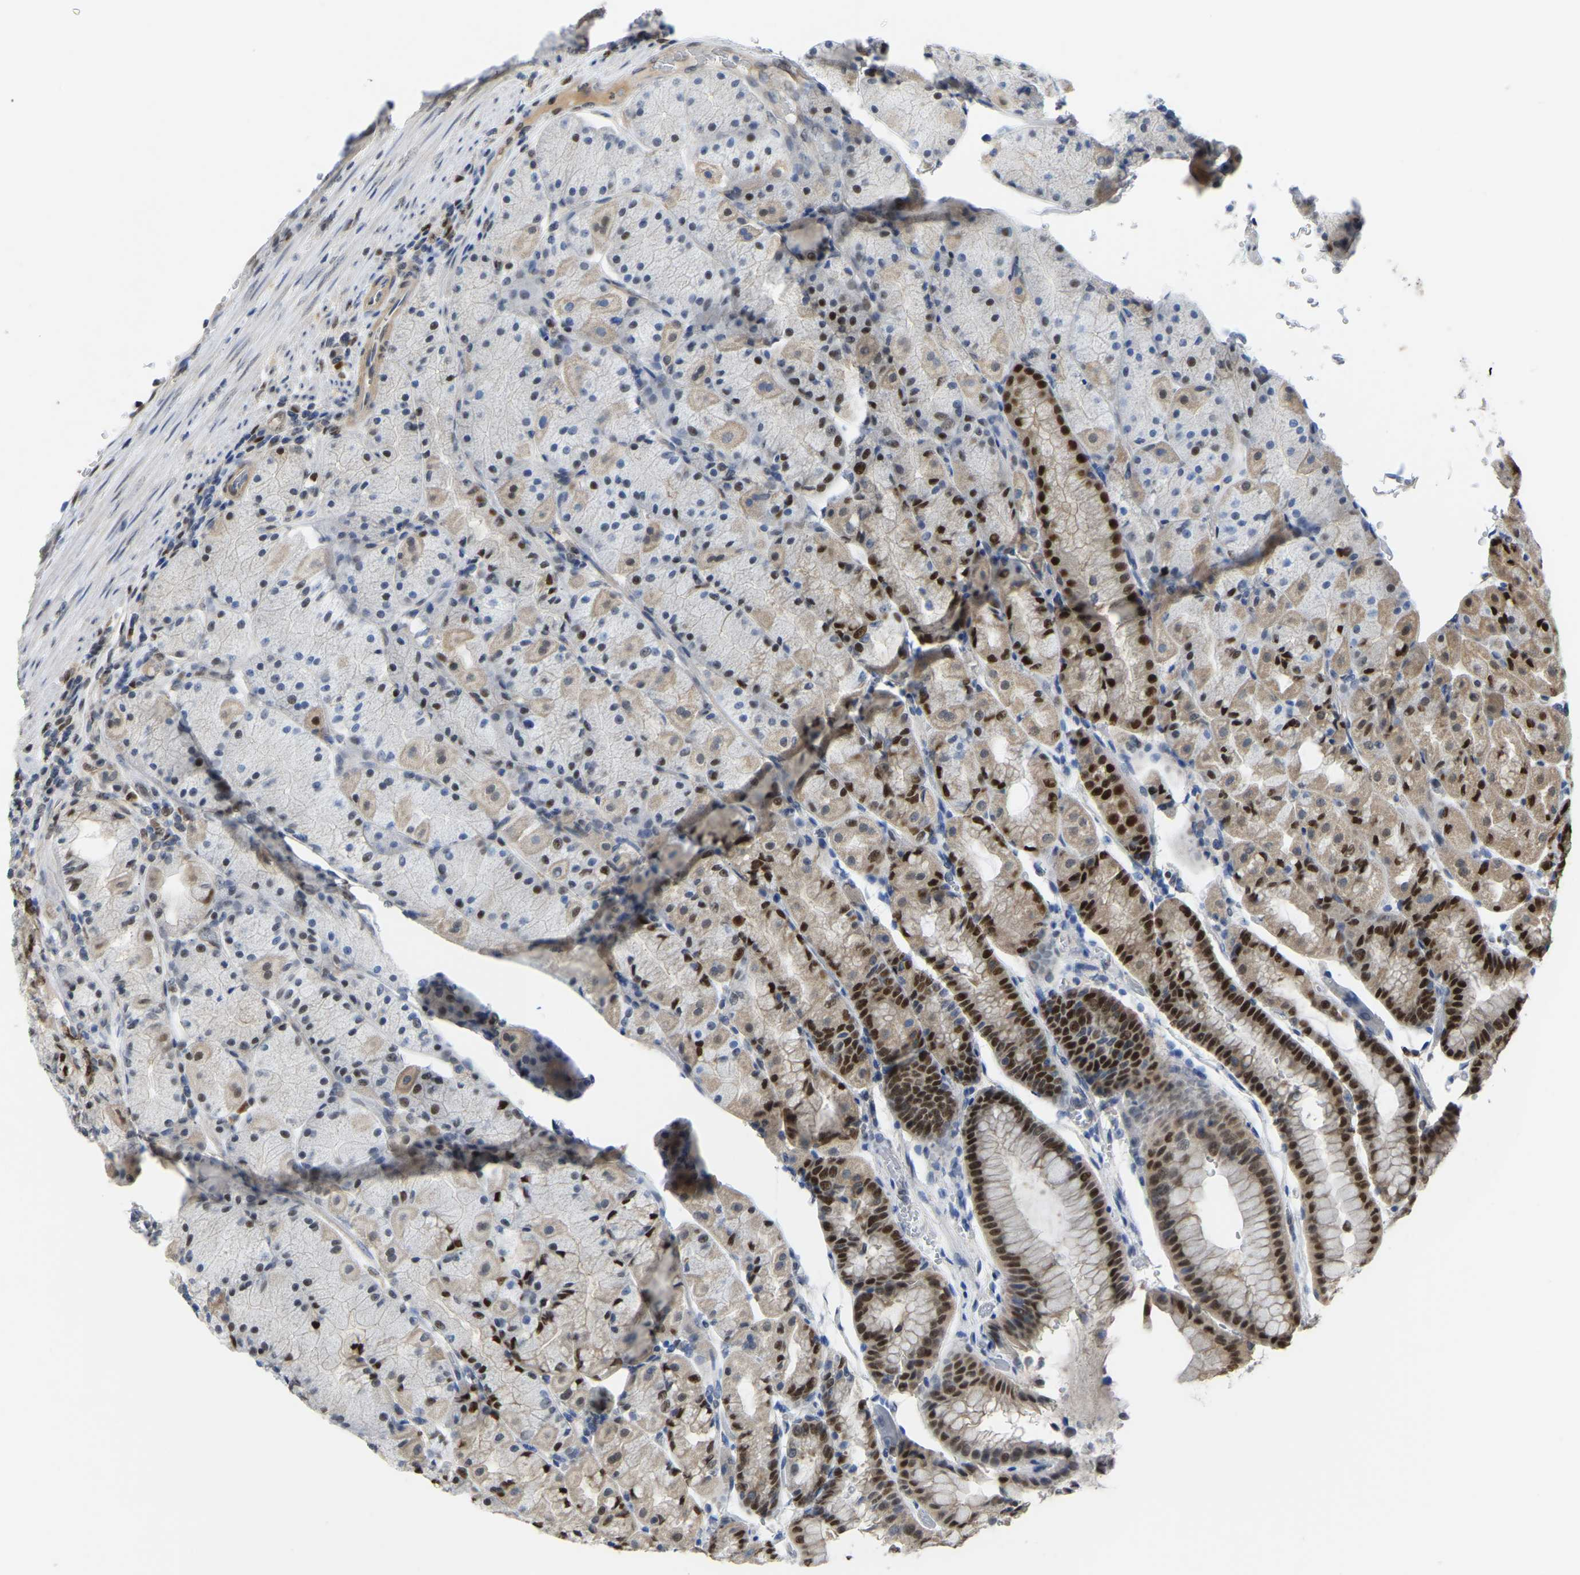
{"staining": {"intensity": "strong", "quantity": "25%-75%", "location": "nuclear"}, "tissue": "stomach", "cell_type": "Glandular cells", "image_type": "normal", "snomed": [{"axis": "morphology", "description": "Normal tissue, NOS"}, {"axis": "morphology", "description": "Carcinoid, malignant, NOS"}, {"axis": "topography", "description": "Stomach, upper"}], "caption": "This image displays immunohistochemistry (IHC) staining of unremarkable human stomach, with high strong nuclear staining in about 25%-75% of glandular cells.", "gene": "KLRG2", "patient": {"sex": "male", "age": 39}}